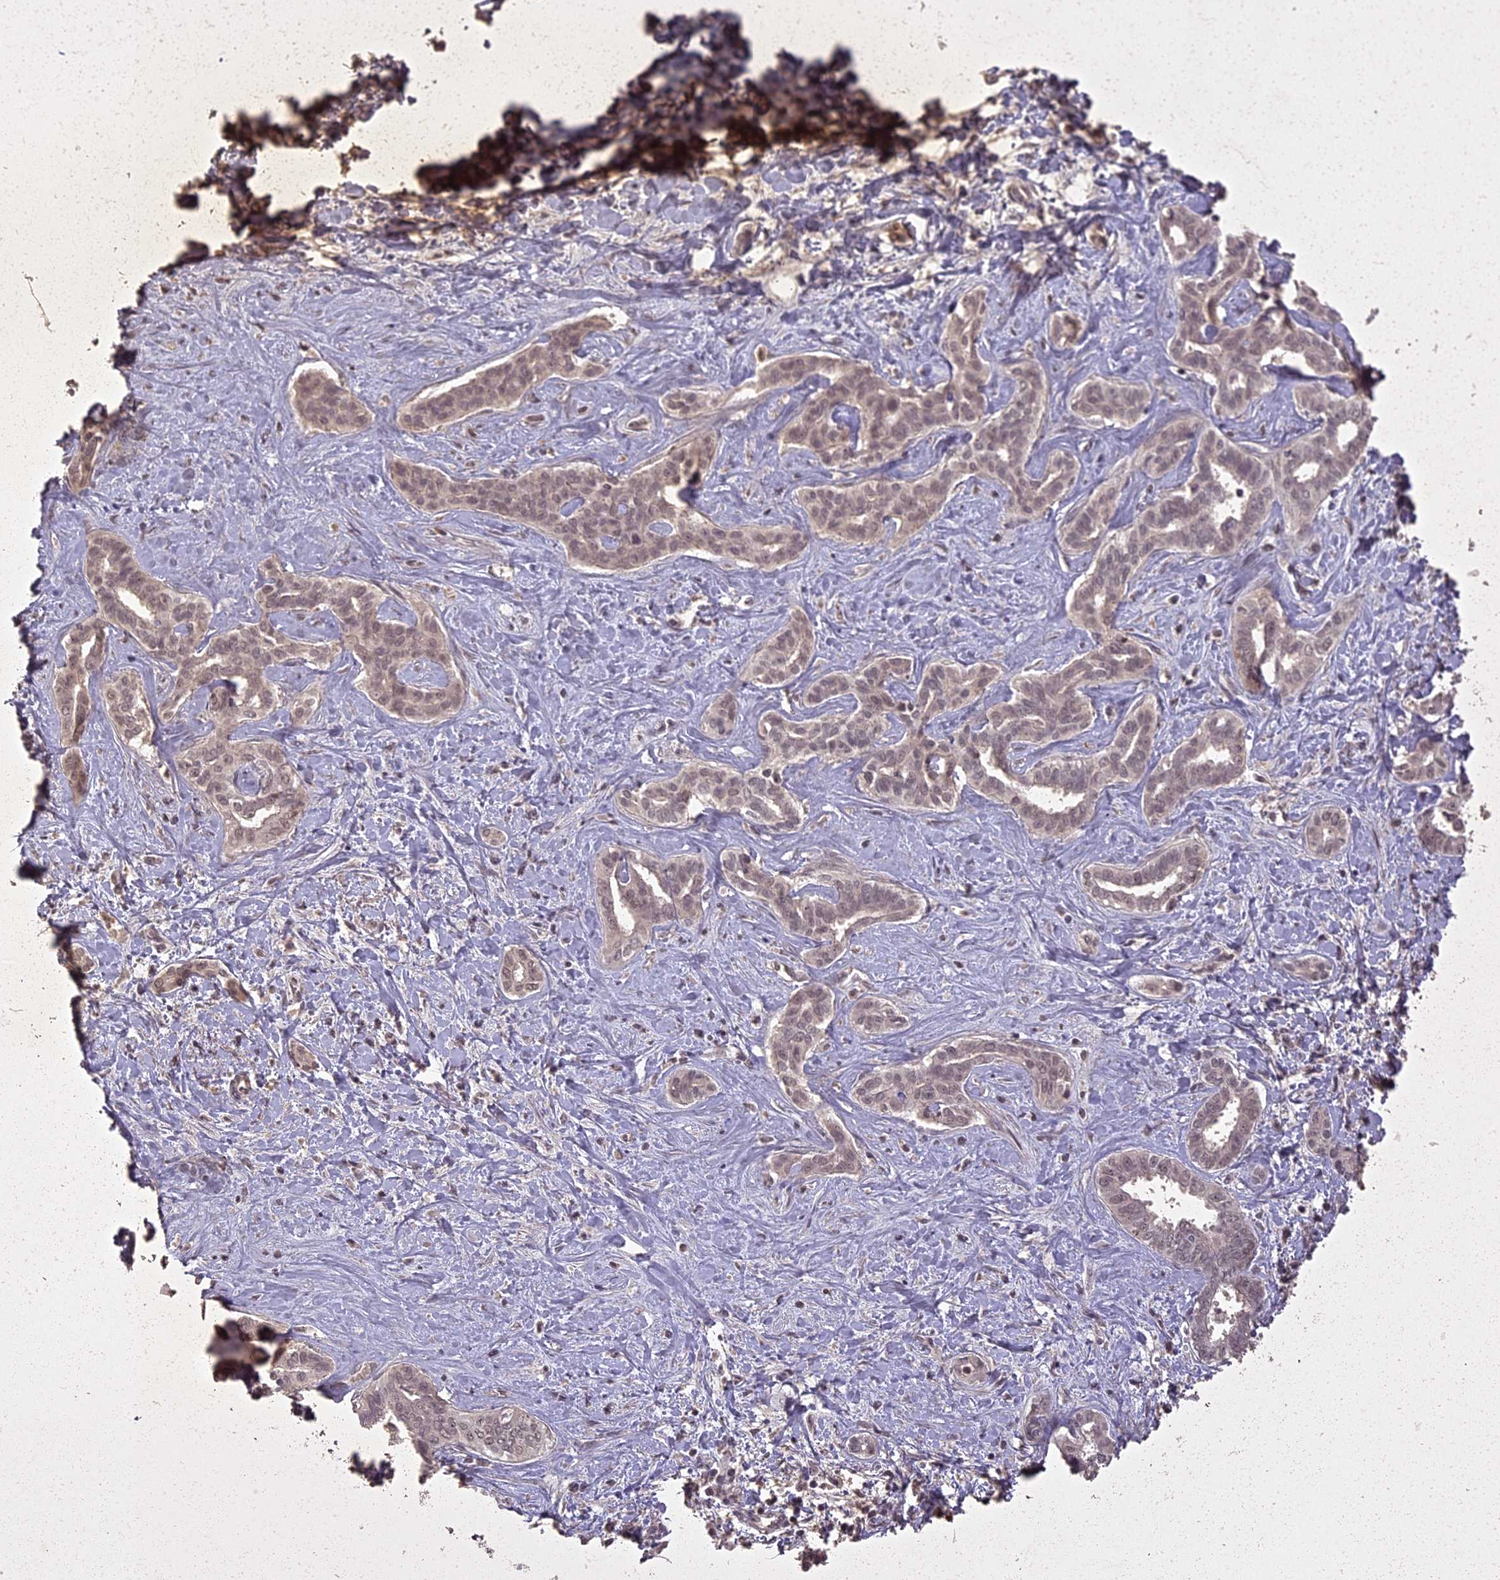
{"staining": {"intensity": "weak", "quantity": "25%-75%", "location": "cytoplasmic/membranous,nuclear"}, "tissue": "liver cancer", "cell_type": "Tumor cells", "image_type": "cancer", "snomed": [{"axis": "morphology", "description": "Cholangiocarcinoma"}, {"axis": "topography", "description": "Liver"}], "caption": "Protein staining shows weak cytoplasmic/membranous and nuclear expression in approximately 25%-75% of tumor cells in liver cancer (cholangiocarcinoma).", "gene": "LIN37", "patient": {"sex": "female", "age": 77}}